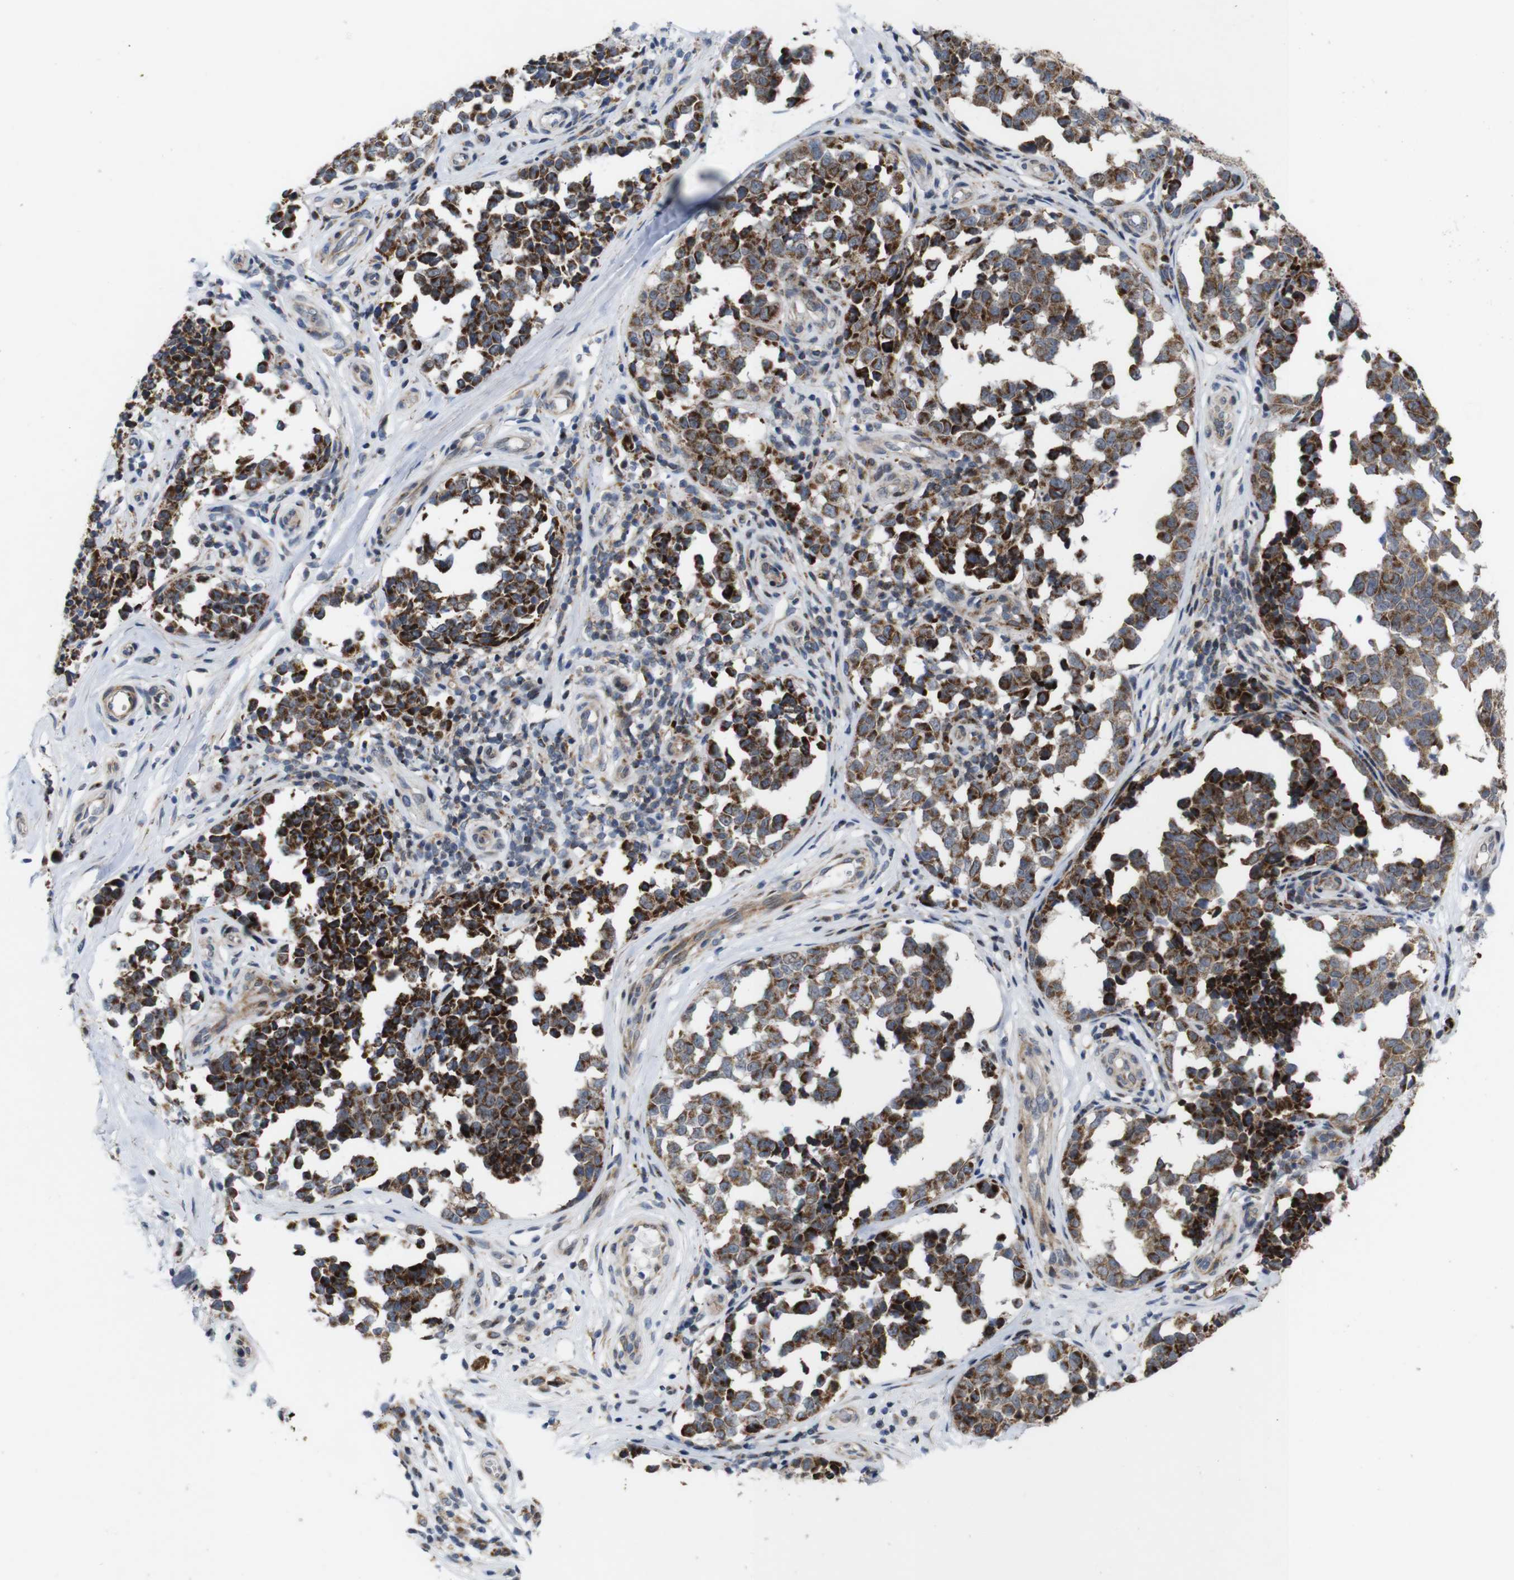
{"staining": {"intensity": "strong", "quantity": ">75%", "location": "cytoplasmic/membranous"}, "tissue": "melanoma", "cell_type": "Tumor cells", "image_type": "cancer", "snomed": [{"axis": "morphology", "description": "Malignant melanoma, NOS"}, {"axis": "topography", "description": "Skin"}], "caption": "A brown stain highlights strong cytoplasmic/membranous positivity of a protein in malignant melanoma tumor cells.", "gene": "ATP7B", "patient": {"sex": "female", "age": 64}}